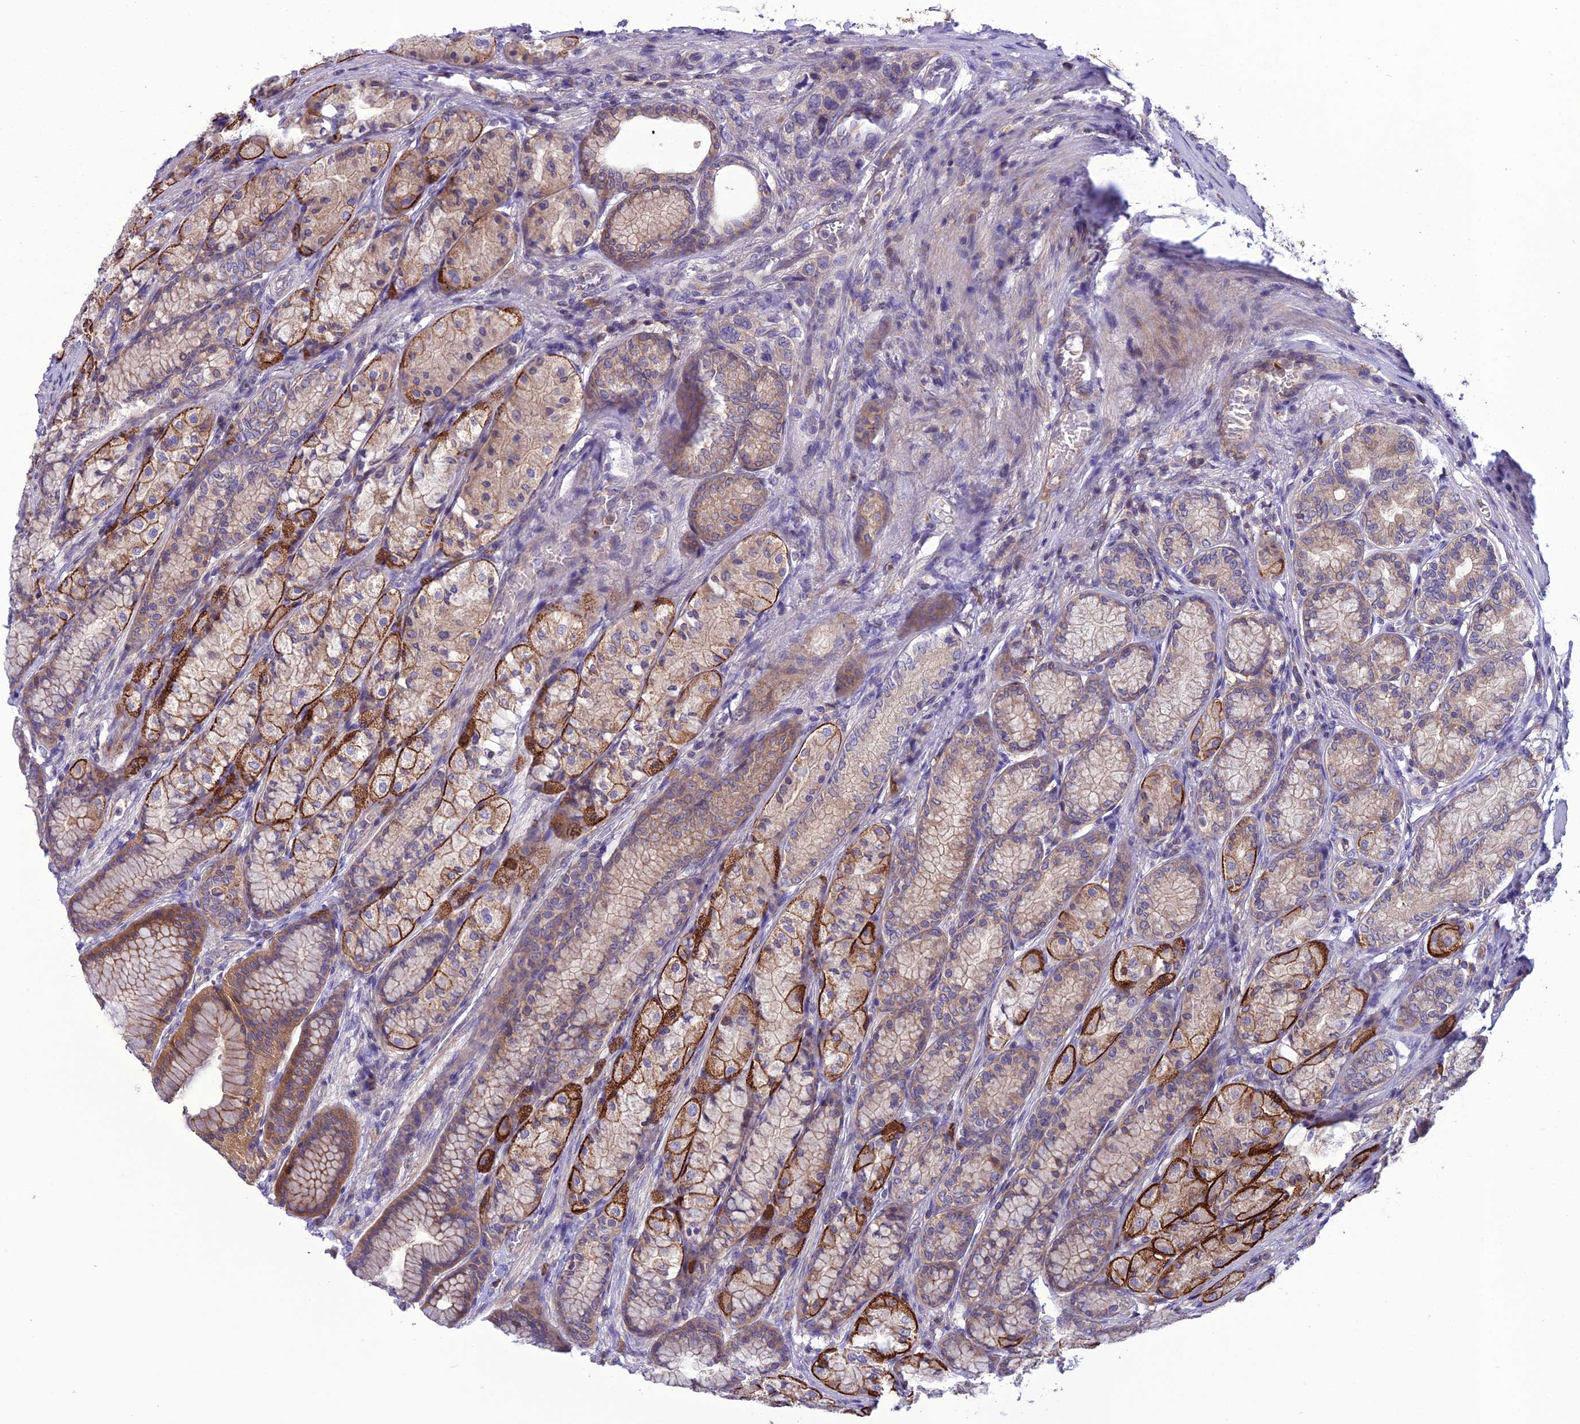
{"staining": {"intensity": "strong", "quantity": "25%-75%", "location": "cytoplasmic/membranous"}, "tissue": "stomach", "cell_type": "Glandular cells", "image_type": "normal", "snomed": [{"axis": "morphology", "description": "Normal tissue, NOS"}, {"axis": "morphology", "description": "Adenocarcinoma, NOS"}, {"axis": "morphology", "description": "Adenocarcinoma, High grade"}, {"axis": "topography", "description": "Stomach, upper"}, {"axis": "topography", "description": "Stomach"}], "caption": "Protein staining demonstrates strong cytoplasmic/membranous expression in about 25%-75% of glandular cells in normal stomach.", "gene": "GDF6", "patient": {"sex": "female", "age": 65}}